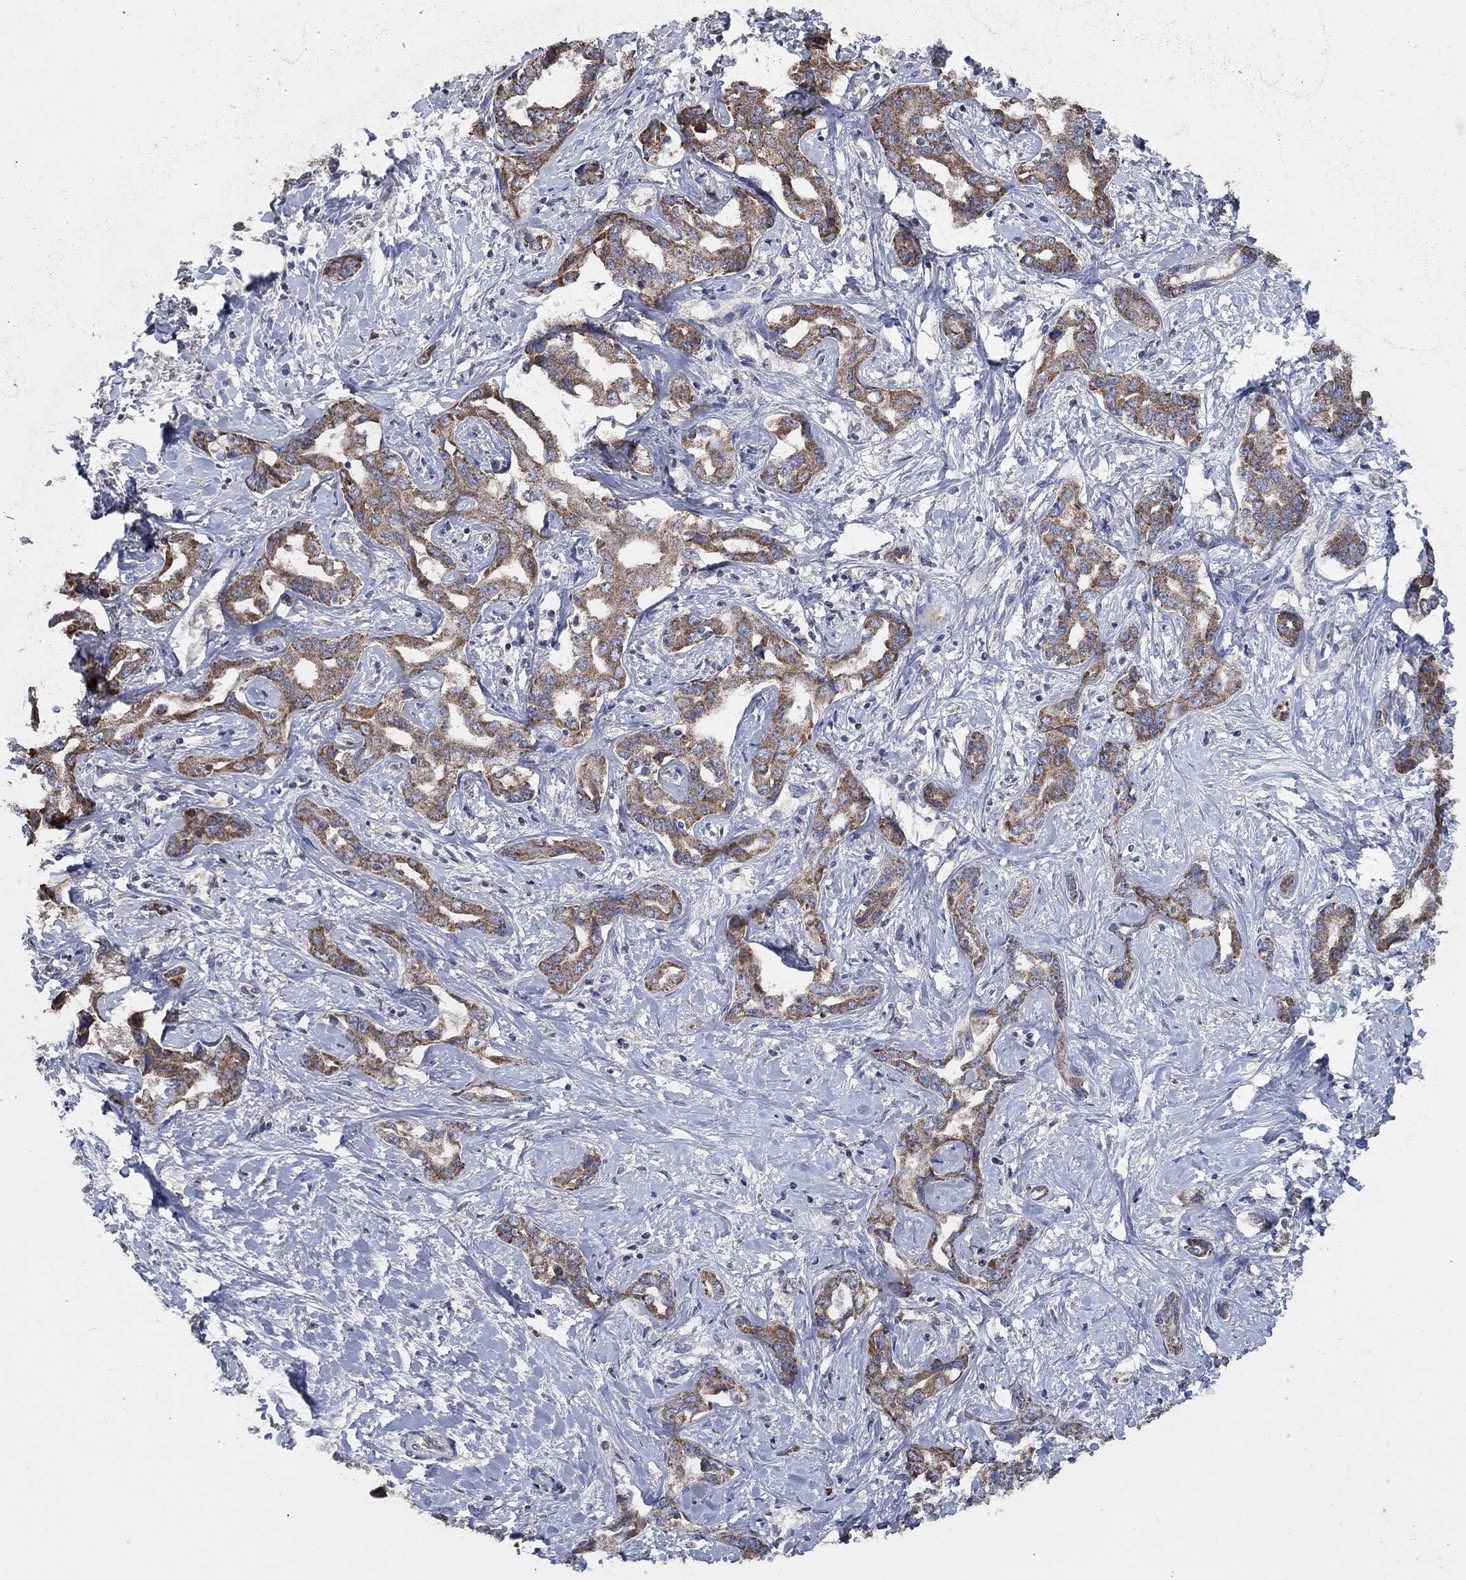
{"staining": {"intensity": "moderate", "quantity": ">75%", "location": "cytoplasmic/membranous"}, "tissue": "liver cancer", "cell_type": "Tumor cells", "image_type": "cancer", "snomed": [{"axis": "morphology", "description": "Cholangiocarcinoma"}, {"axis": "topography", "description": "Liver"}], "caption": "Immunohistochemistry (DAB (3,3'-diaminobenzidine)) staining of liver cancer shows moderate cytoplasmic/membranous protein expression in approximately >75% of tumor cells. The staining was performed using DAB to visualize the protein expression in brown, while the nuclei were stained in blue with hematoxylin (Magnification: 20x).", "gene": "HID1", "patient": {"sex": "male", "age": 59}}